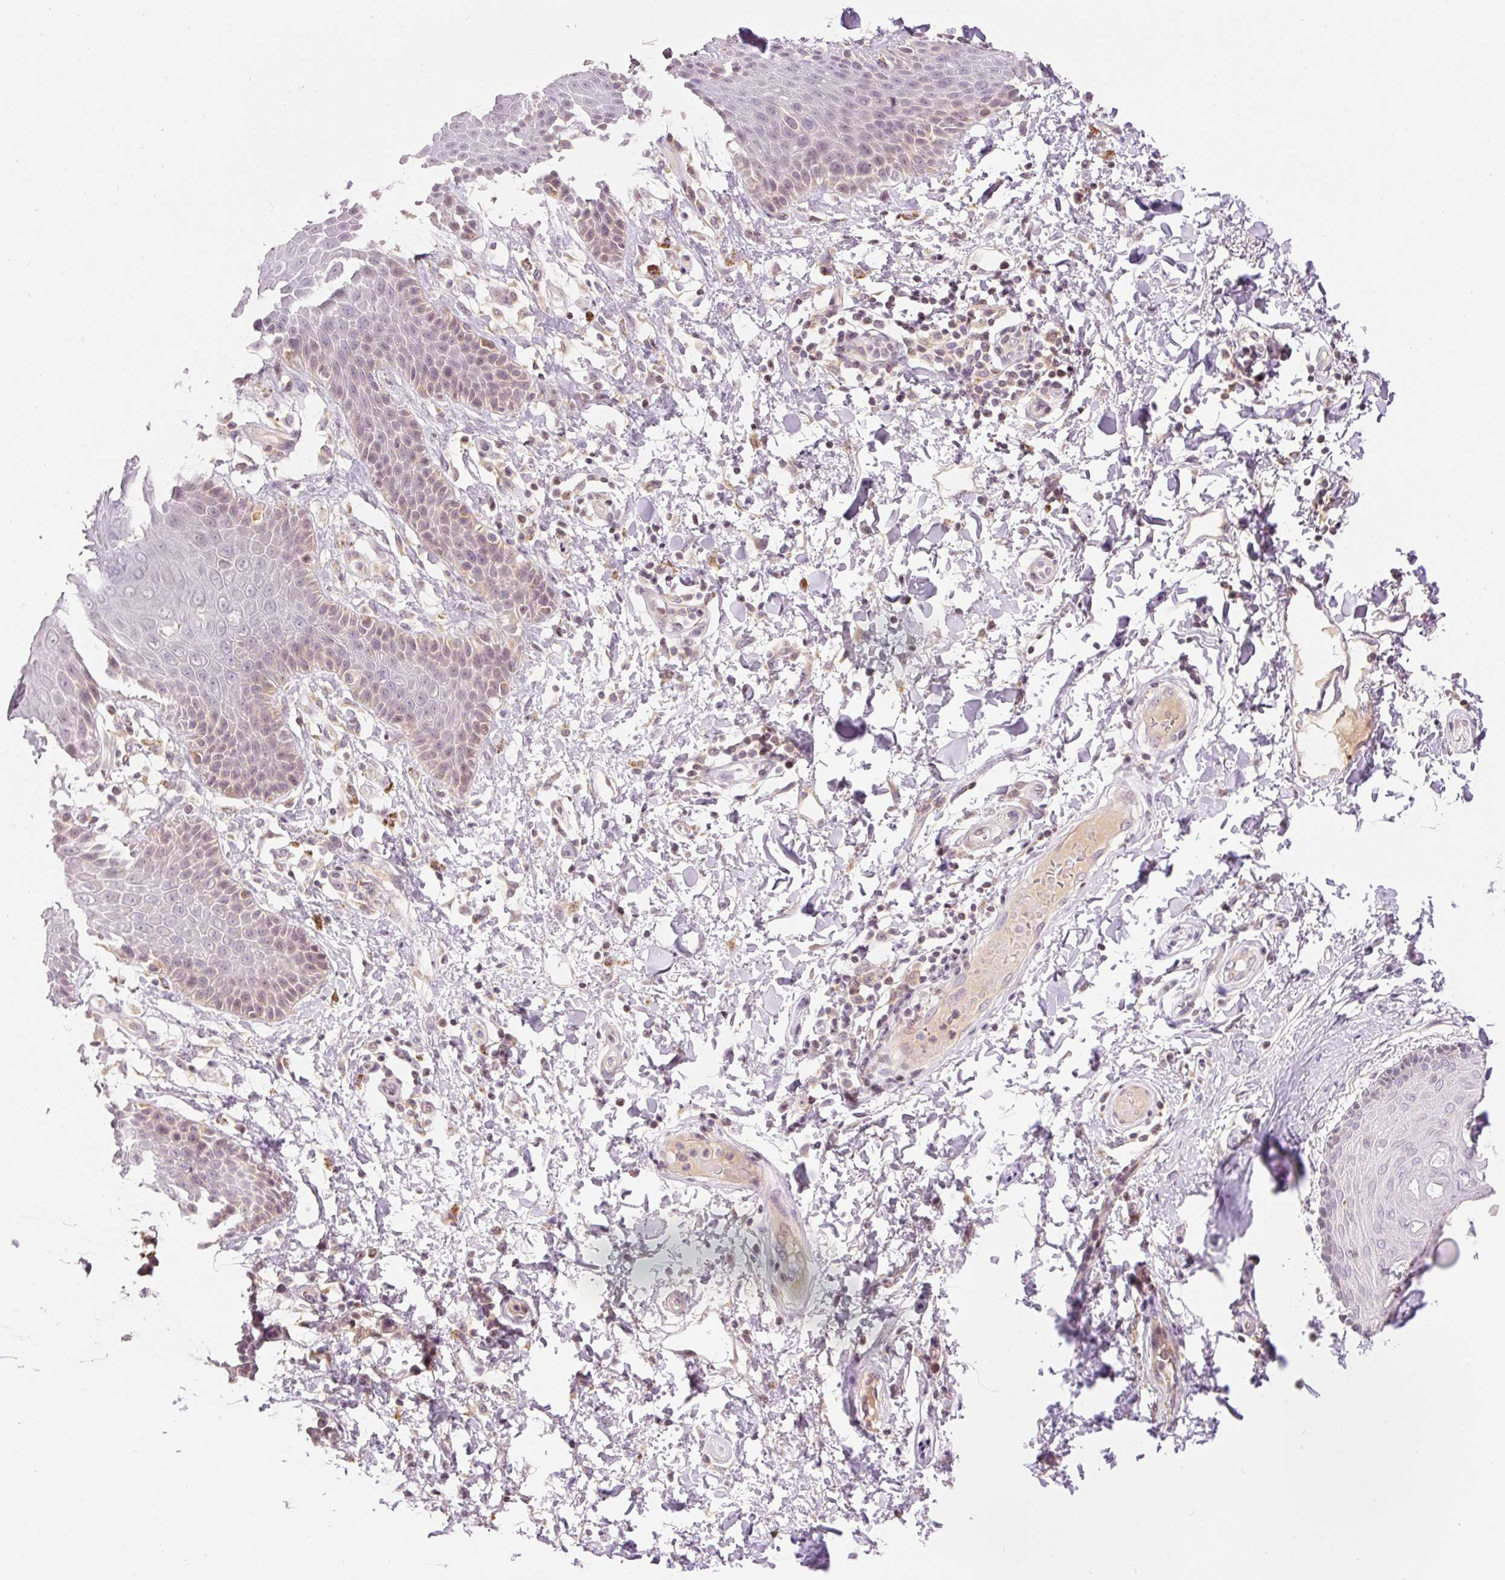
{"staining": {"intensity": "weak", "quantity": "<25%", "location": "cytoplasmic/membranous"}, "tissue": "skin", "cell_type": "Epidermal cells", "image_type": "normal", "snomed": [{"axis": "morphology", "description": "Normal tissue, NOS"}, {"axis": "topography", "description": "Peripheral nerve tissue"}], "caption": "IHC image of normal skin: skin stained with DAB (3,3'-diaminobenzidine) demonstrates no significant protein expression in epidermal cells.", "gene": "ABHD11", "patient": {"sex": "male", "age": 51}}